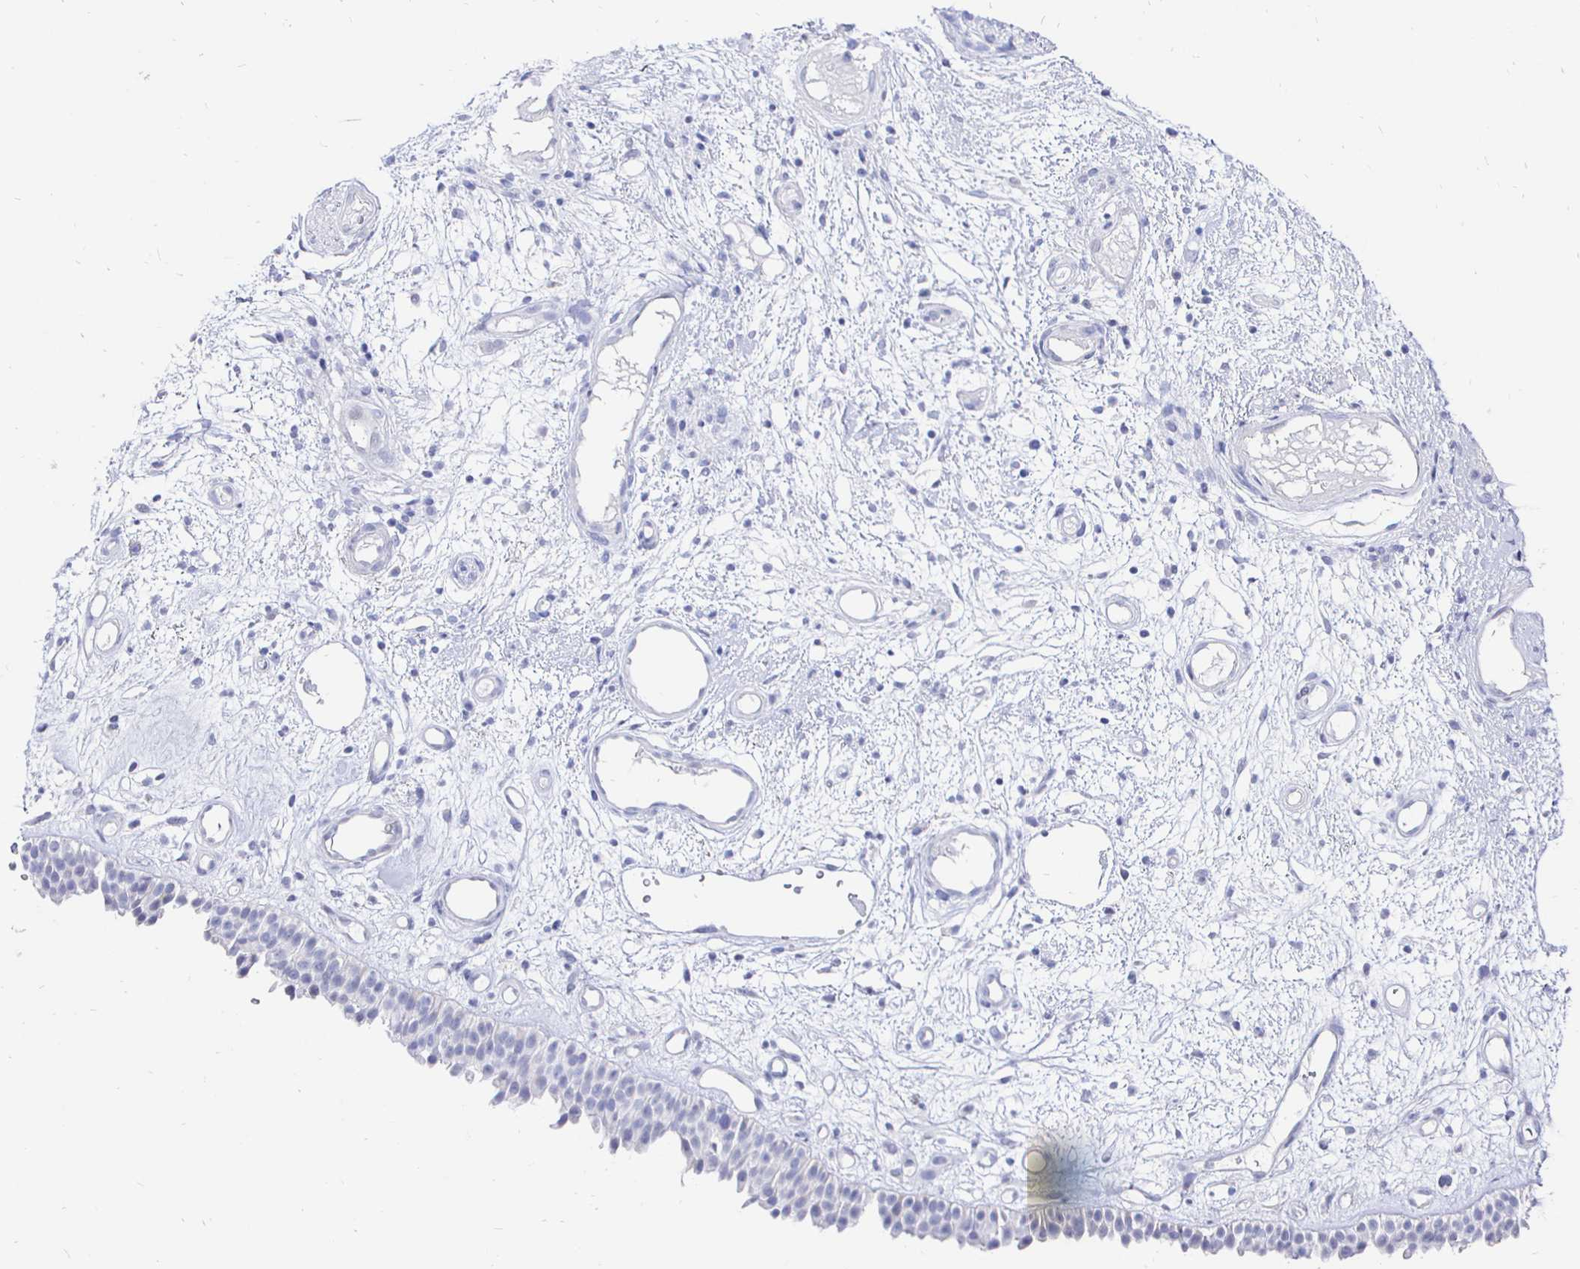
{"staining": {"intensity": "negative", "quantity": "none", "location": "none"}, "tissue": "nasopharynx", "cell_type": "Respiratory epithelial cells", "image_type": "normal", "snomed": [{"axis": "morphology", "description": "Normal tissue, NOS"}, {"axis": "morphology", "description": "Inflammation, NOS"}, {"axis": "topography", "description": "Nasopharynx"}], "caption": "Nasopharynx was stained to show a protein in brown. There is no significant staining in respiratory epithelial cells. Brightfield microscopy of immunohistochemistry (IHC) stained with DAB (3,3'-diaminobenzidine) (brown) and hematoxylin (blue), captured at high magnification.", "gene": "CR2", "patient": {"sex": "male", "age": 54}}